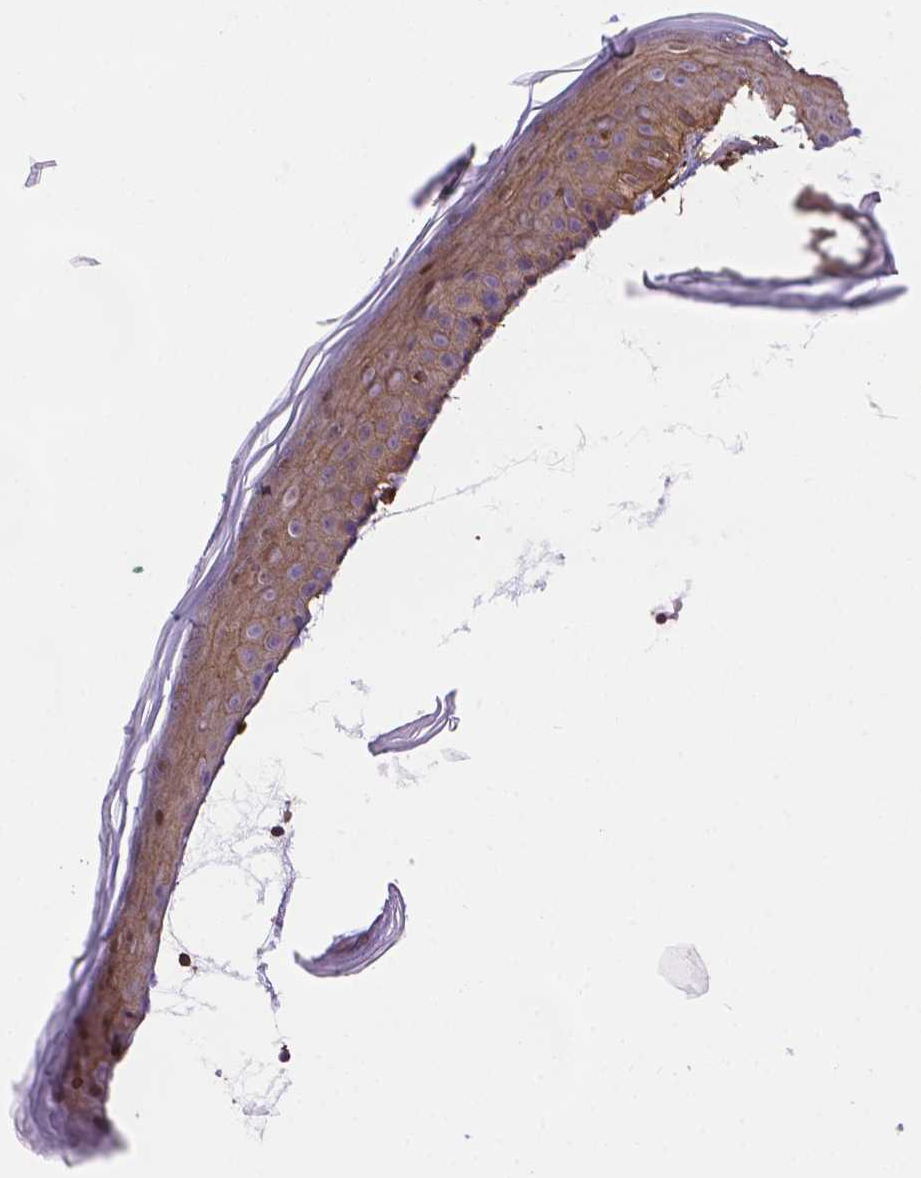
{"staining": {"intensity": "strong", "quantity": ">75%", "location": "cytoplasmic/membranous"}, "tissue": "skin", "cell_type": "Fibroblasts", "image_type": "normal", "snomed": [{"axis": "morphology", "description": "Normal tissue, NOS"}, {"axis": "topography", "description": "Skin"}], "caption": "Skin stained with DAB (3,3'-diaminobenzidine) immunohistochemistry (IHC) reveals high levels of strong cytoplasmic/membranous staining in approximately >75% of fibroblasts. The protein is stained brown, and the nuclei are stained in blue (DAB IHC with brightfield microscopy, high magnification).", "gene": "YAP1", "patient": {"sex": "female", "age": 62}}